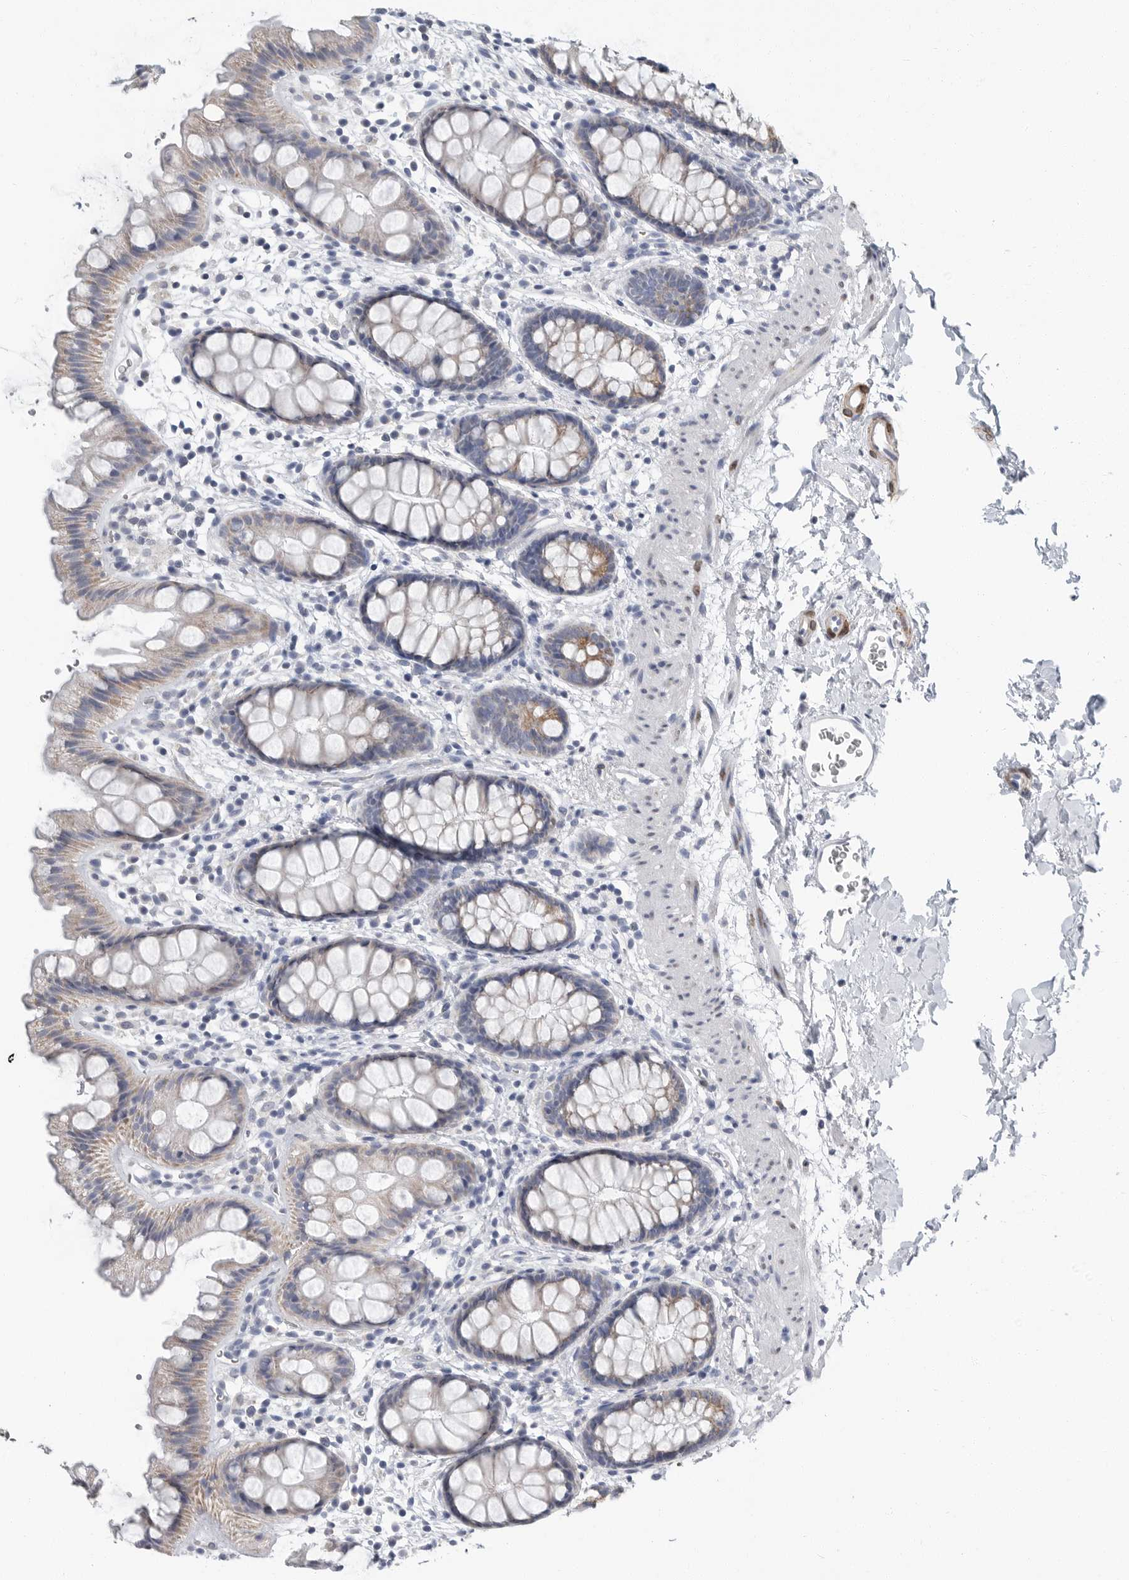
{"staining": {"intensity": "moderate", "quantity": "<25%", "location": "cytoplasmic/membranous"}, "tissue": "rectum", "cell_type": "Glandular cells", "image_type": "normal", "snomed": [{"axis": "morphology", "description": "Normal tissue, NOS"}, {"axis": "topography", "description": "Rectum"}], "caption": "Immunohistochemistry (IHC) (DAB) staining of benign human rectum shows moderate cytoplasmic/membranous protein positivity in about <25% of glandular cells. (IHC, brightfield microscopy, high magnification).", "gene": "PLN", "patient": {"sex": "female", "age": 65}}